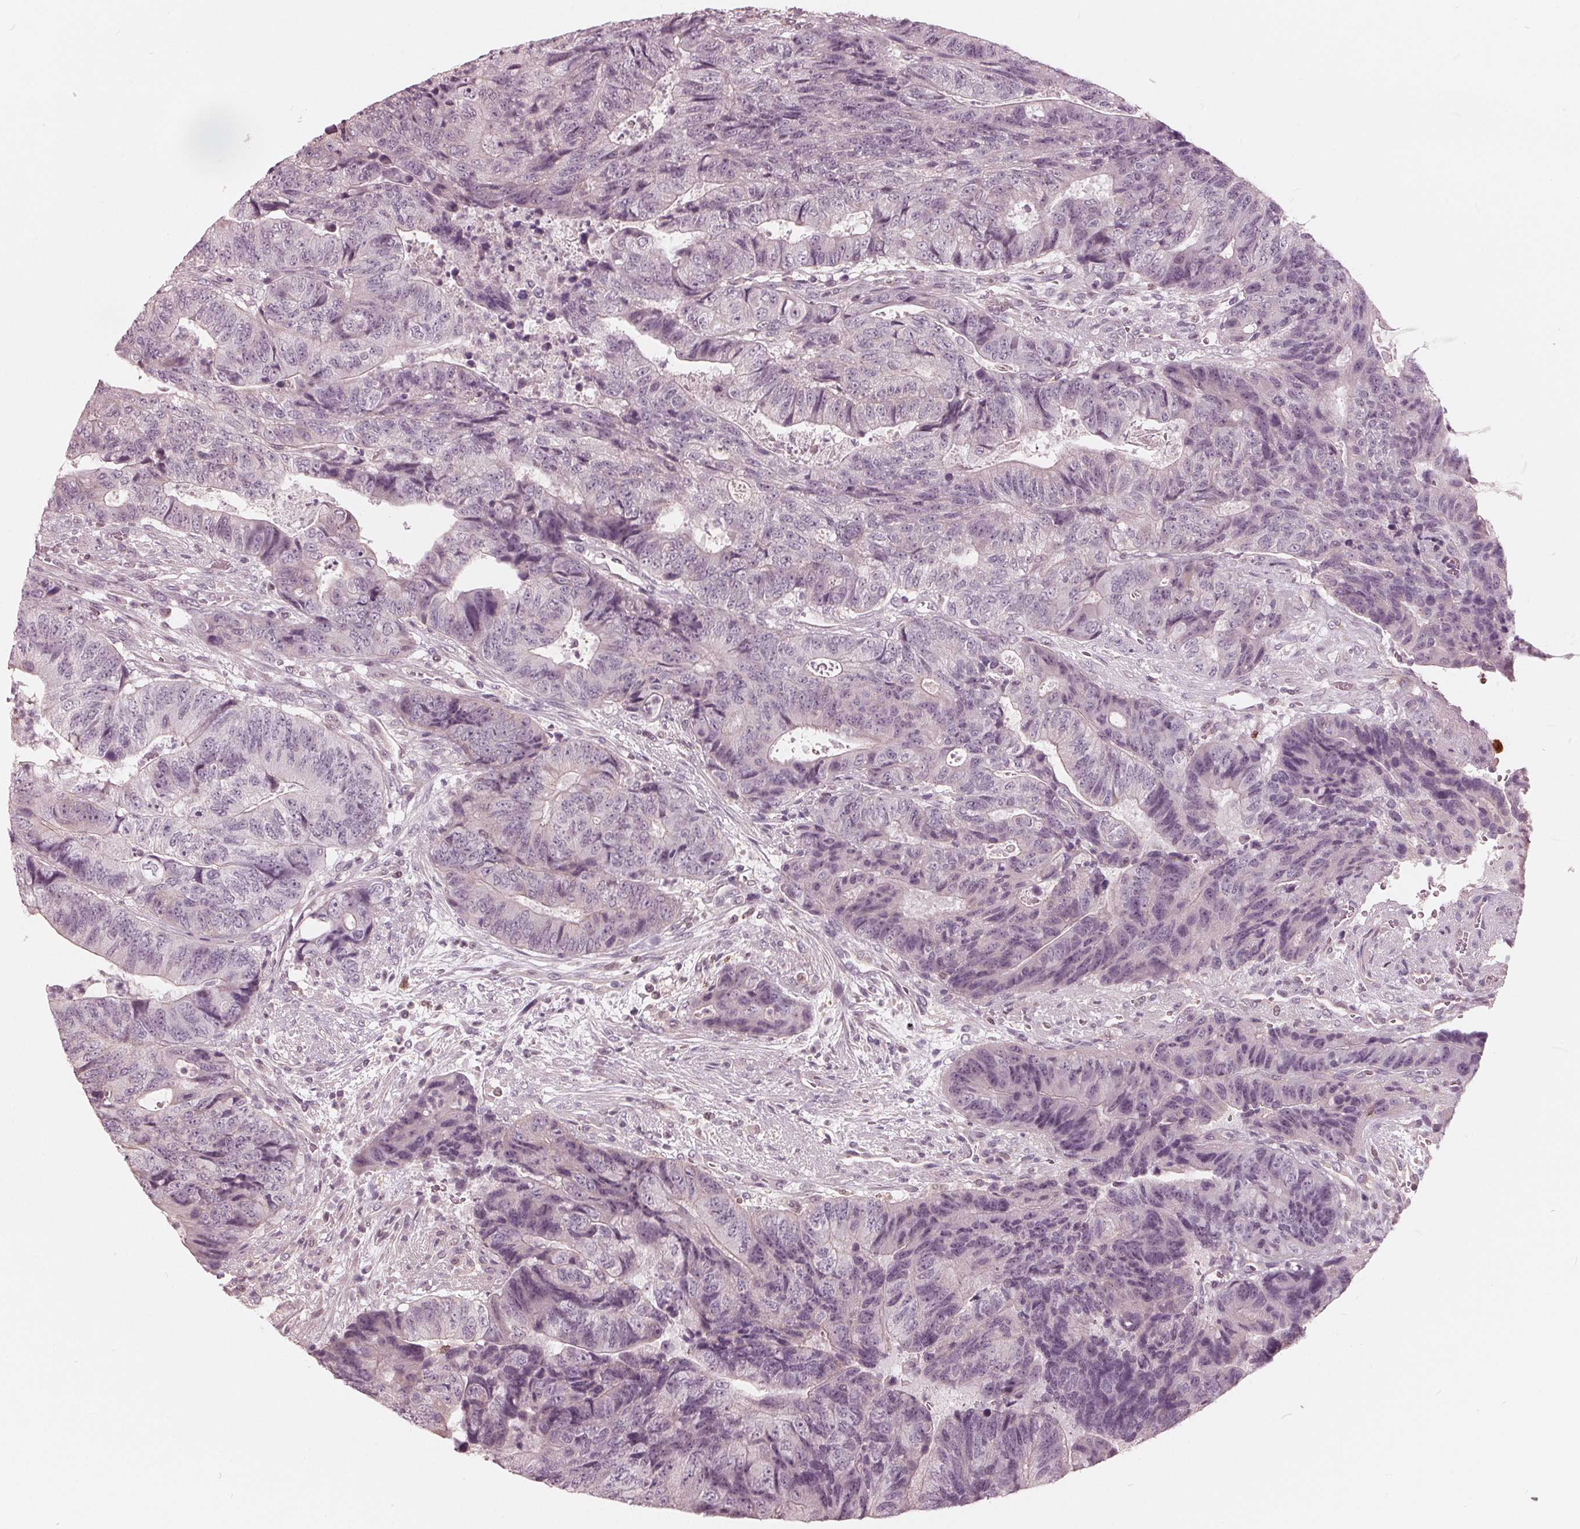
{"staining": {"intensity": "negative", "quantity": "none", "location": "none"}, "tissue": "colorectal cancer", "cell_type": "Tumor cells", "image_type": "cancer", "snomed": [{"axis": "morphology", "description": "Normal tissue, NOS"}, {"axis": "morphology", "description": "Adenocarcinoma, NOS"}, {"axis": "topography", "description": "Colon"}], "caption": "Immunohistochemical staining of colorectal cancer (adenocarcinoma) demonstrates no significant positivity in tumor cells.", "gene": "ING3", "patient": {"sex": "female", "age": 48}}